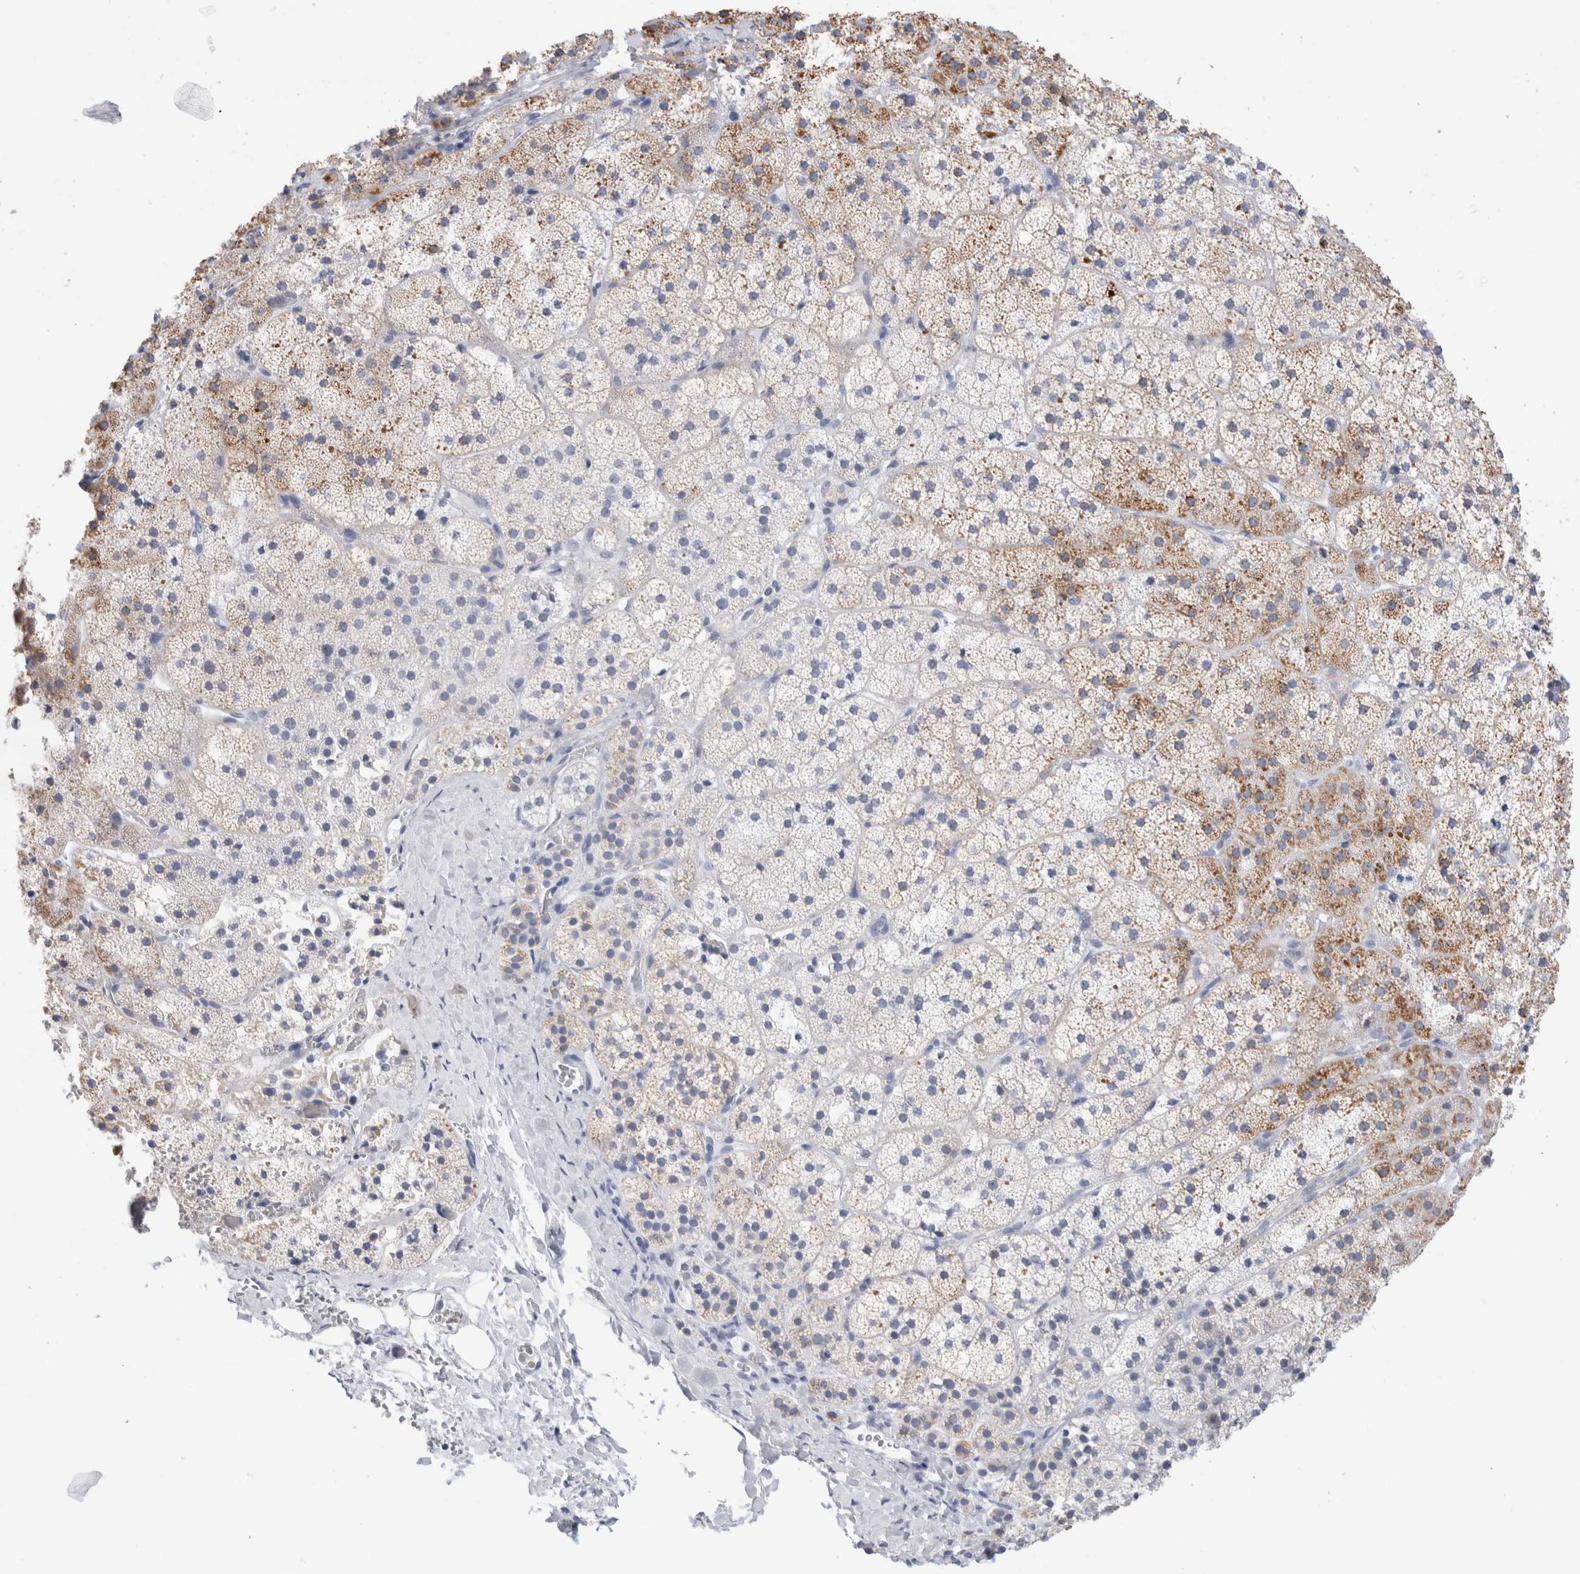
{"staining": {"intensity": "moderate", "quantity": "25%-75%", "location": "cytoplasmic/membranous"}, "tissue": "adrenal gland", "cell_type": "Glandular cells", "image_type": "normal", "snomed": [{"axis": "morphology", "description": "Normal tissue, NOS"}, {"axis": "topography", "description": "Adrenal gland"}], "caption": "Immunohistochemistry (IHC) histopathology image of unremarkable adrenal gland stained for a protein (brown), which shows medium levels of moderate cytoplasmic/membranous staining in approximately 25%-75% of glandular cells.", "gene": "ECHDC2", "patient": {"sex": "female", "age": 44}}